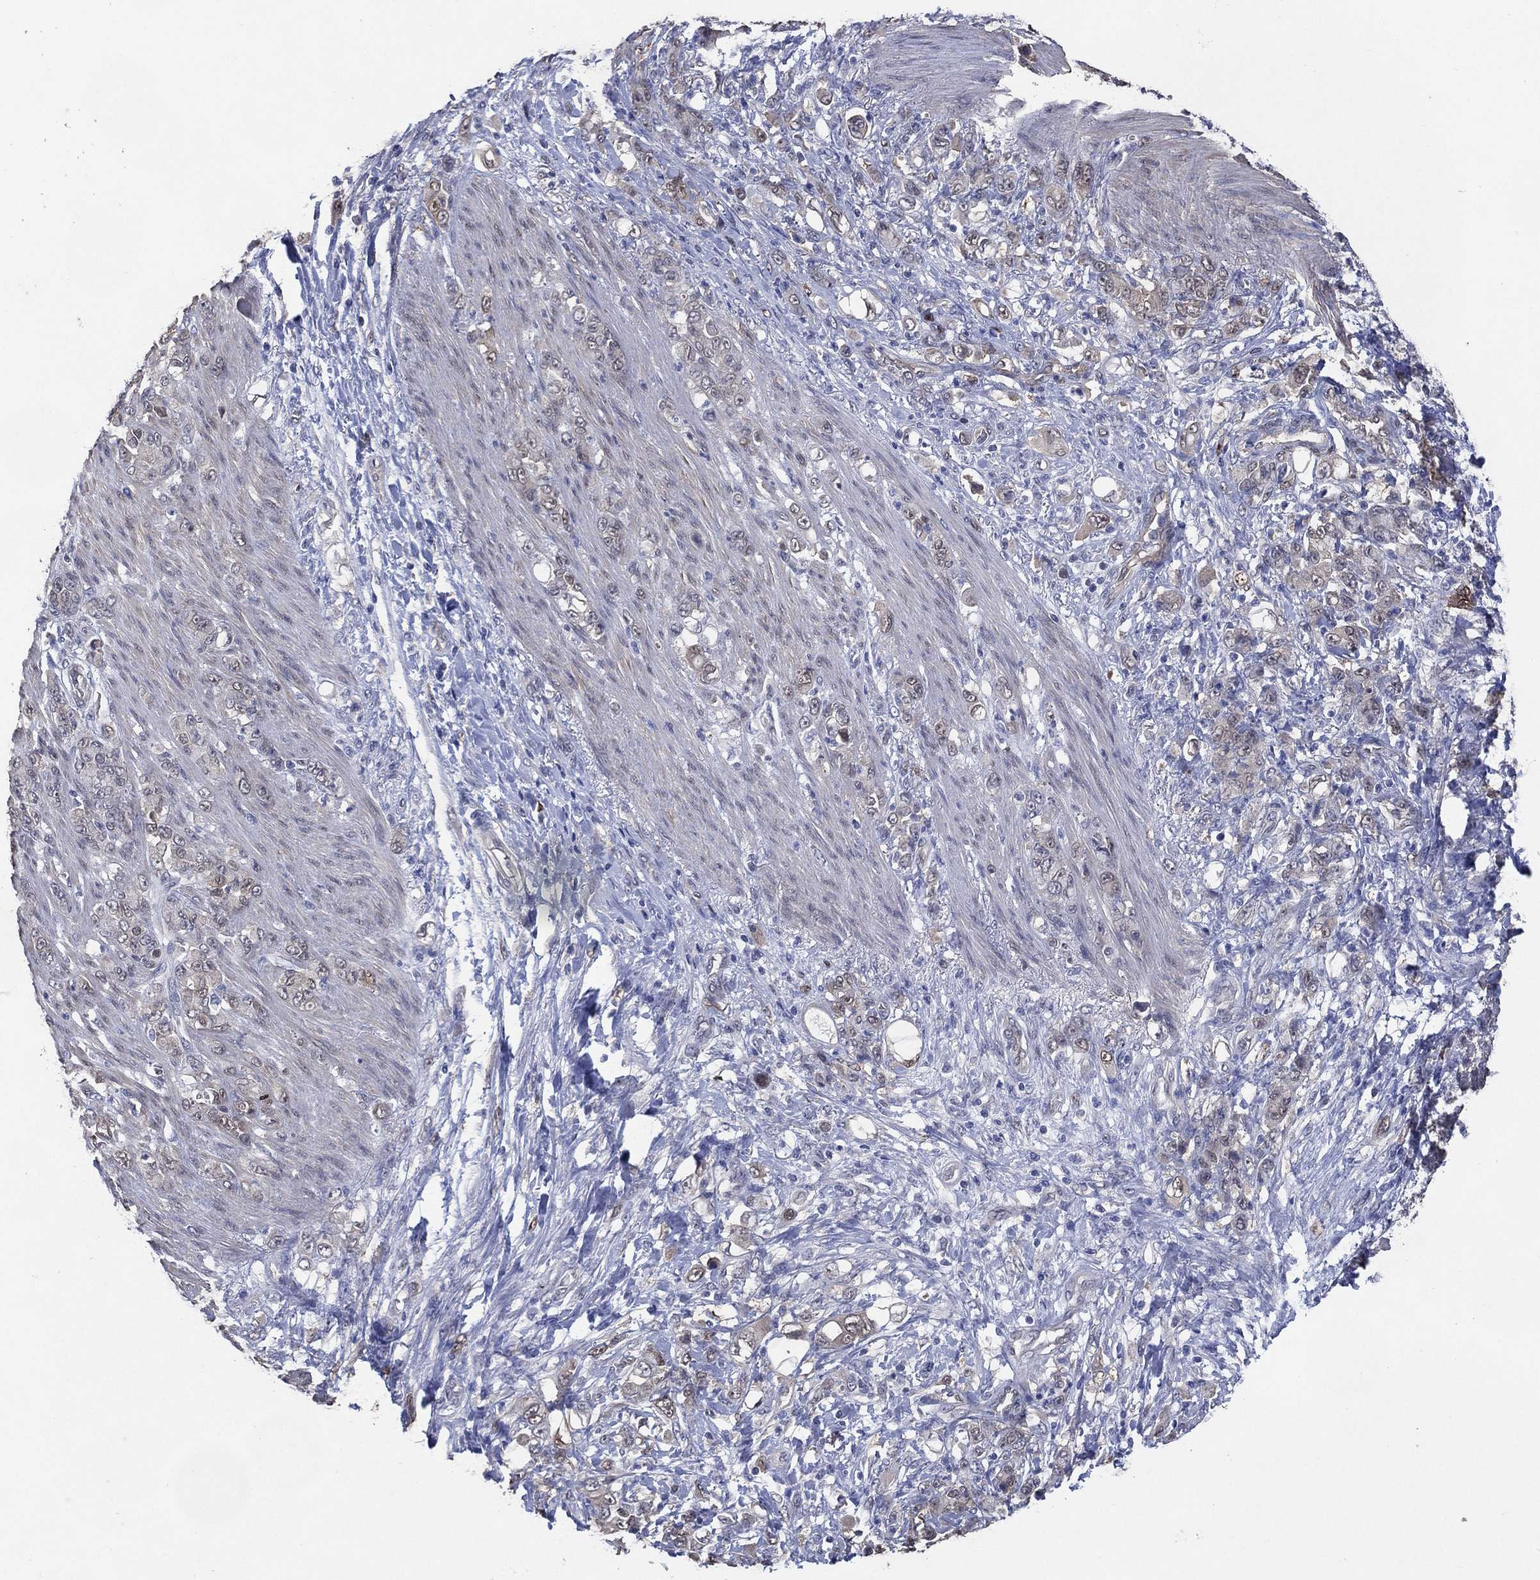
{"staining": {"intensity": "negative", "quantity": "none", "location": "none"}, "tissue": "stomach cancer", "cell_type": "Tumor cells", "image_type": "cancer", "snomed": [{"axis": "morphology", "description": "Adenocarcinoma, NOS"}, {"axis": "topography", "description": "Stomach"}], "caption": "This is an immunohistochemistry (IHC) micrograph of human adenocarcinoma (stomach). There is no expression in tumor cells.", "gene": "AK1", "patient": {"sex": "female", "age": 79}}